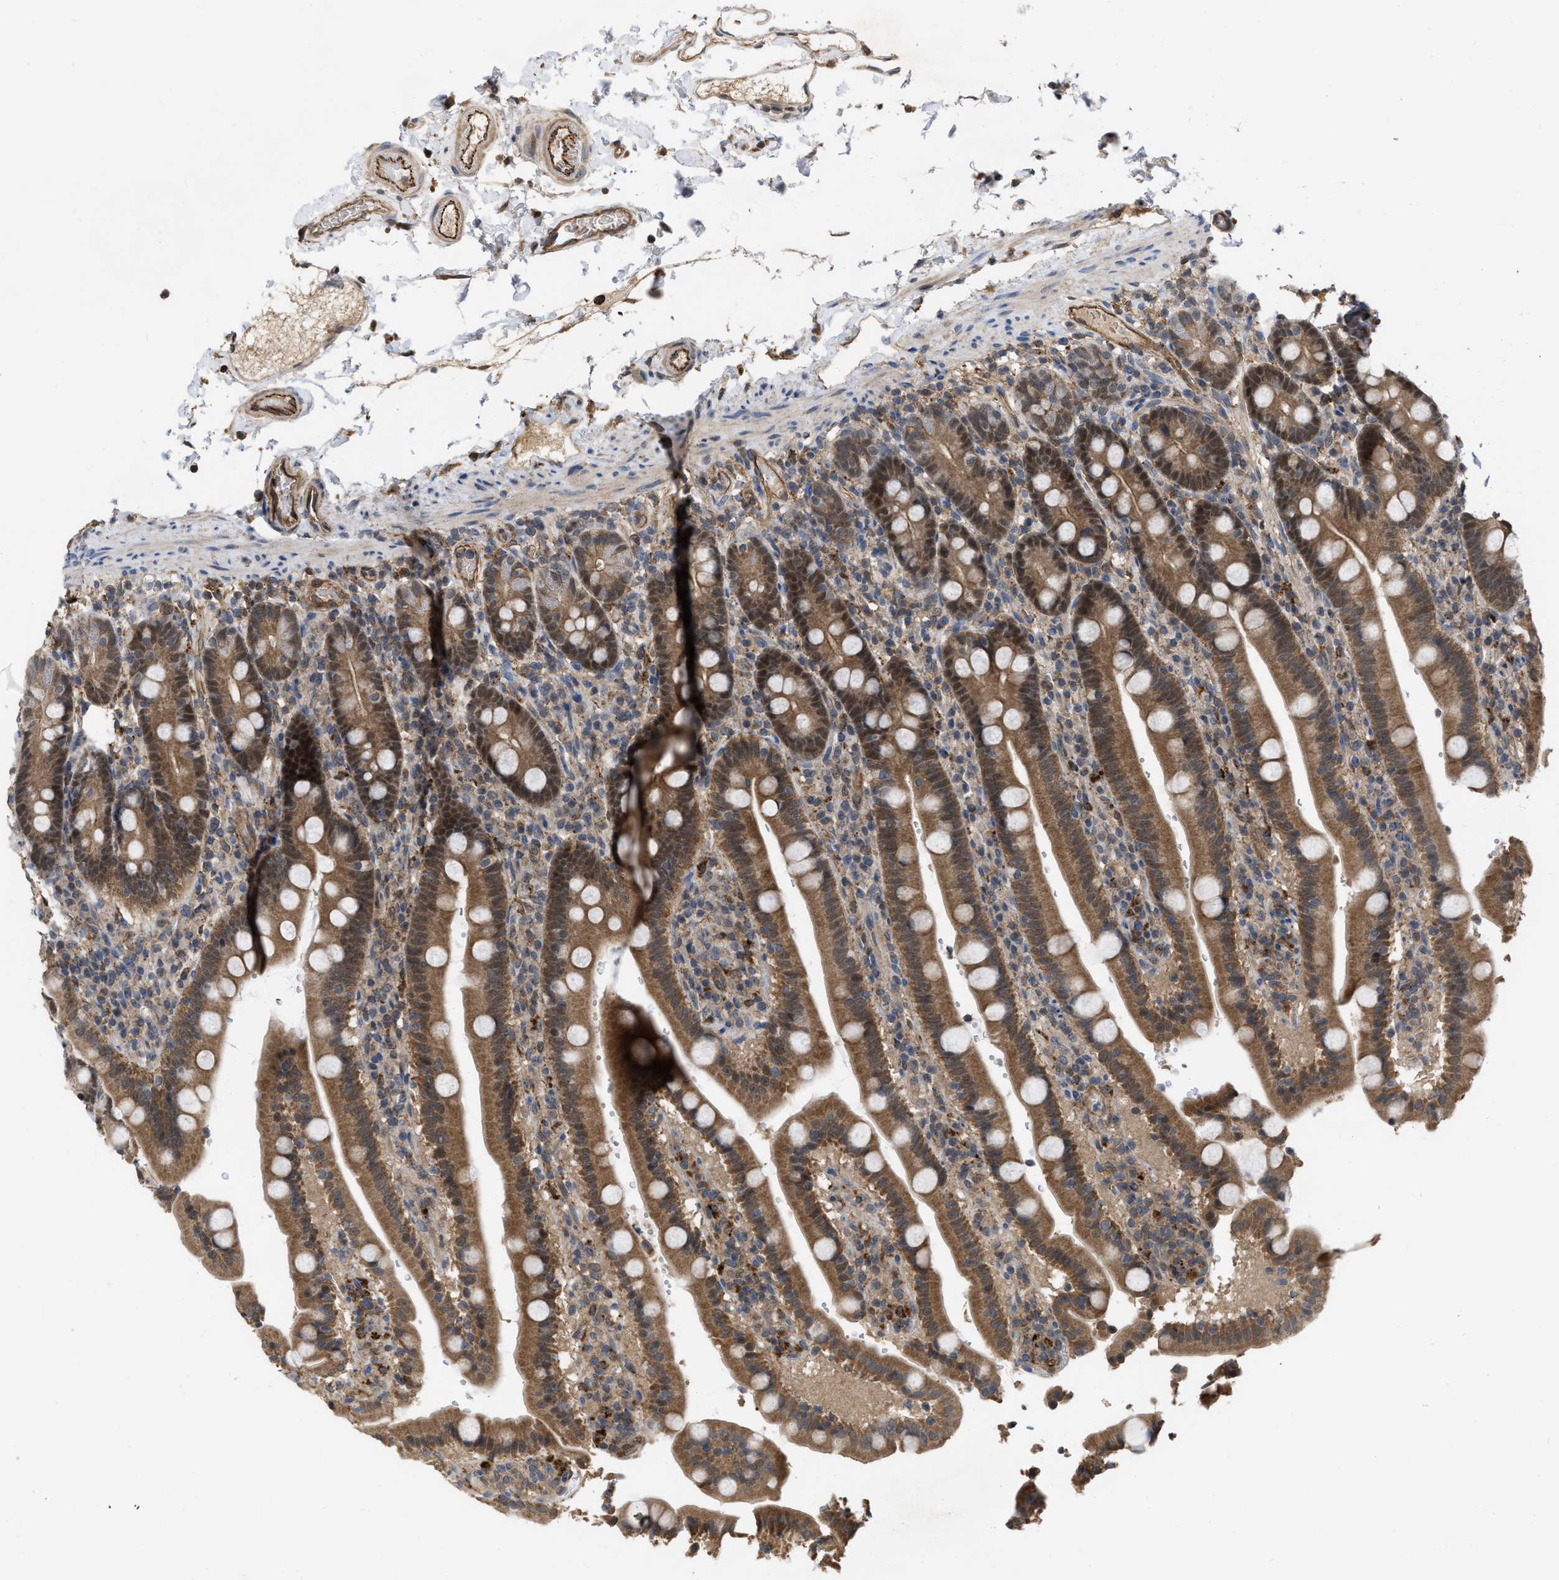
{"staining": {"intensity": "moderate", "quantity": ">75%", "location": "cytoplasmic/membranous,nuclear"}, "tissue": "duodenum", "cell_type": "Glandular cells", "image_type": "normal", "snomed": [{"axis": "morphology", "description": "Normal tissue, NOS"}, {"axis": "topography", "description": "Small intestine, NOS"}], "caption": "Immunohistochemical staining of benign duodenum displays moderate cytoplasmic/membranous,nuclear protein positivity in approximately >75% of glandular cells. The staining was performed using DAB (3,3'-diaminobenzidine), with brown indicating positive protein expression. Nuclei are stained blue with hematoxylin.", "gene": "NAPEPLD", "patient": {"sex": "female", "age": 71}}